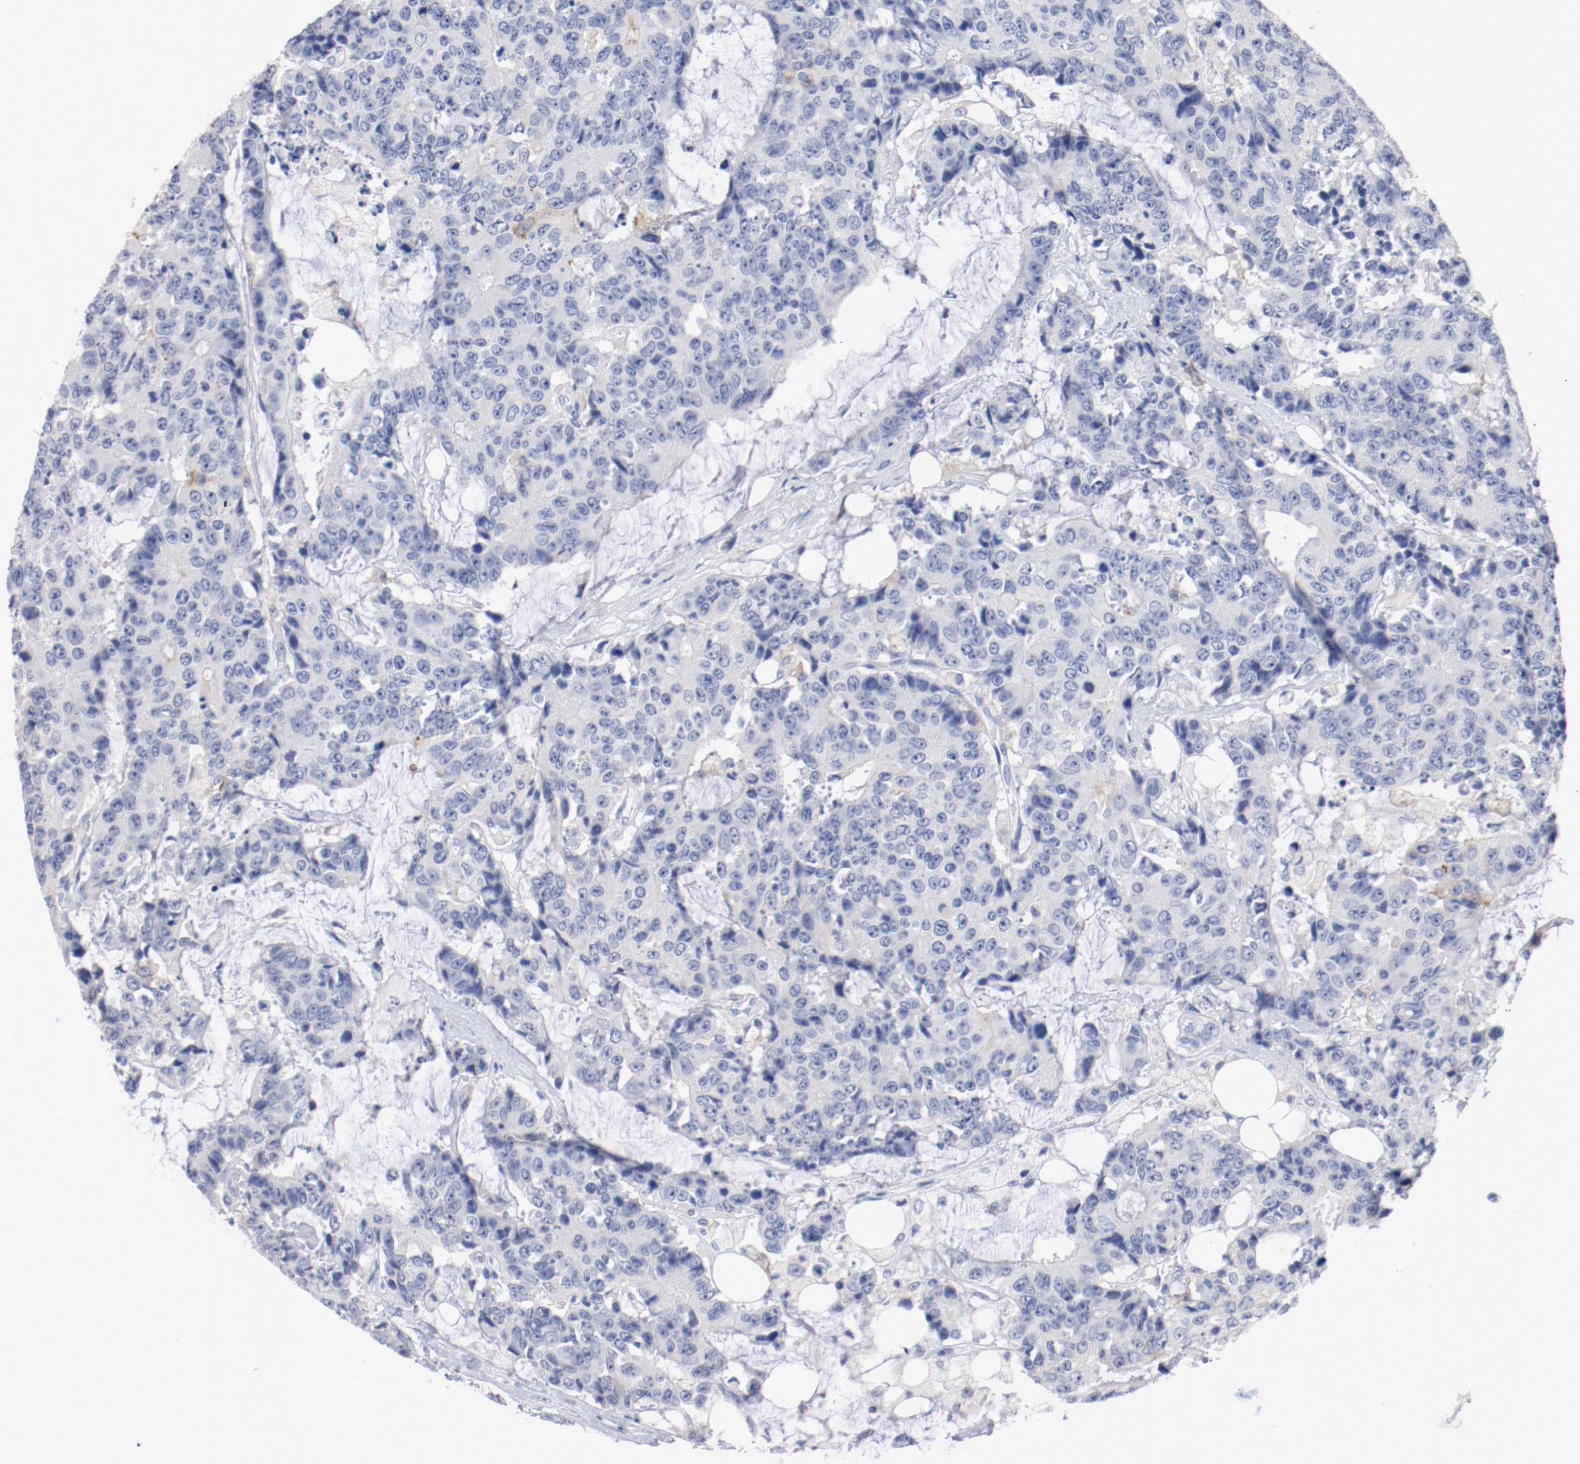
{"staining": {"intensity": "negative", "quantity": "none", "location": "none"}, "tissue": "colorectal cancer", "cell_type": "Tumor cells", "image_type": "cancer", "snomed": [{"axis": "morphology", "description": "Adenocarcinoma, NOS"}, {"axis": "topography", "description": "Colon"}], "caption": "Tumor cells are negative for protein expression in human colorectal cancer. (Immunohistochemistry, brightfield microscopy, high magnification).", "gene": "FGFBP1", "patient": {"sex": "female", "age": 86}}